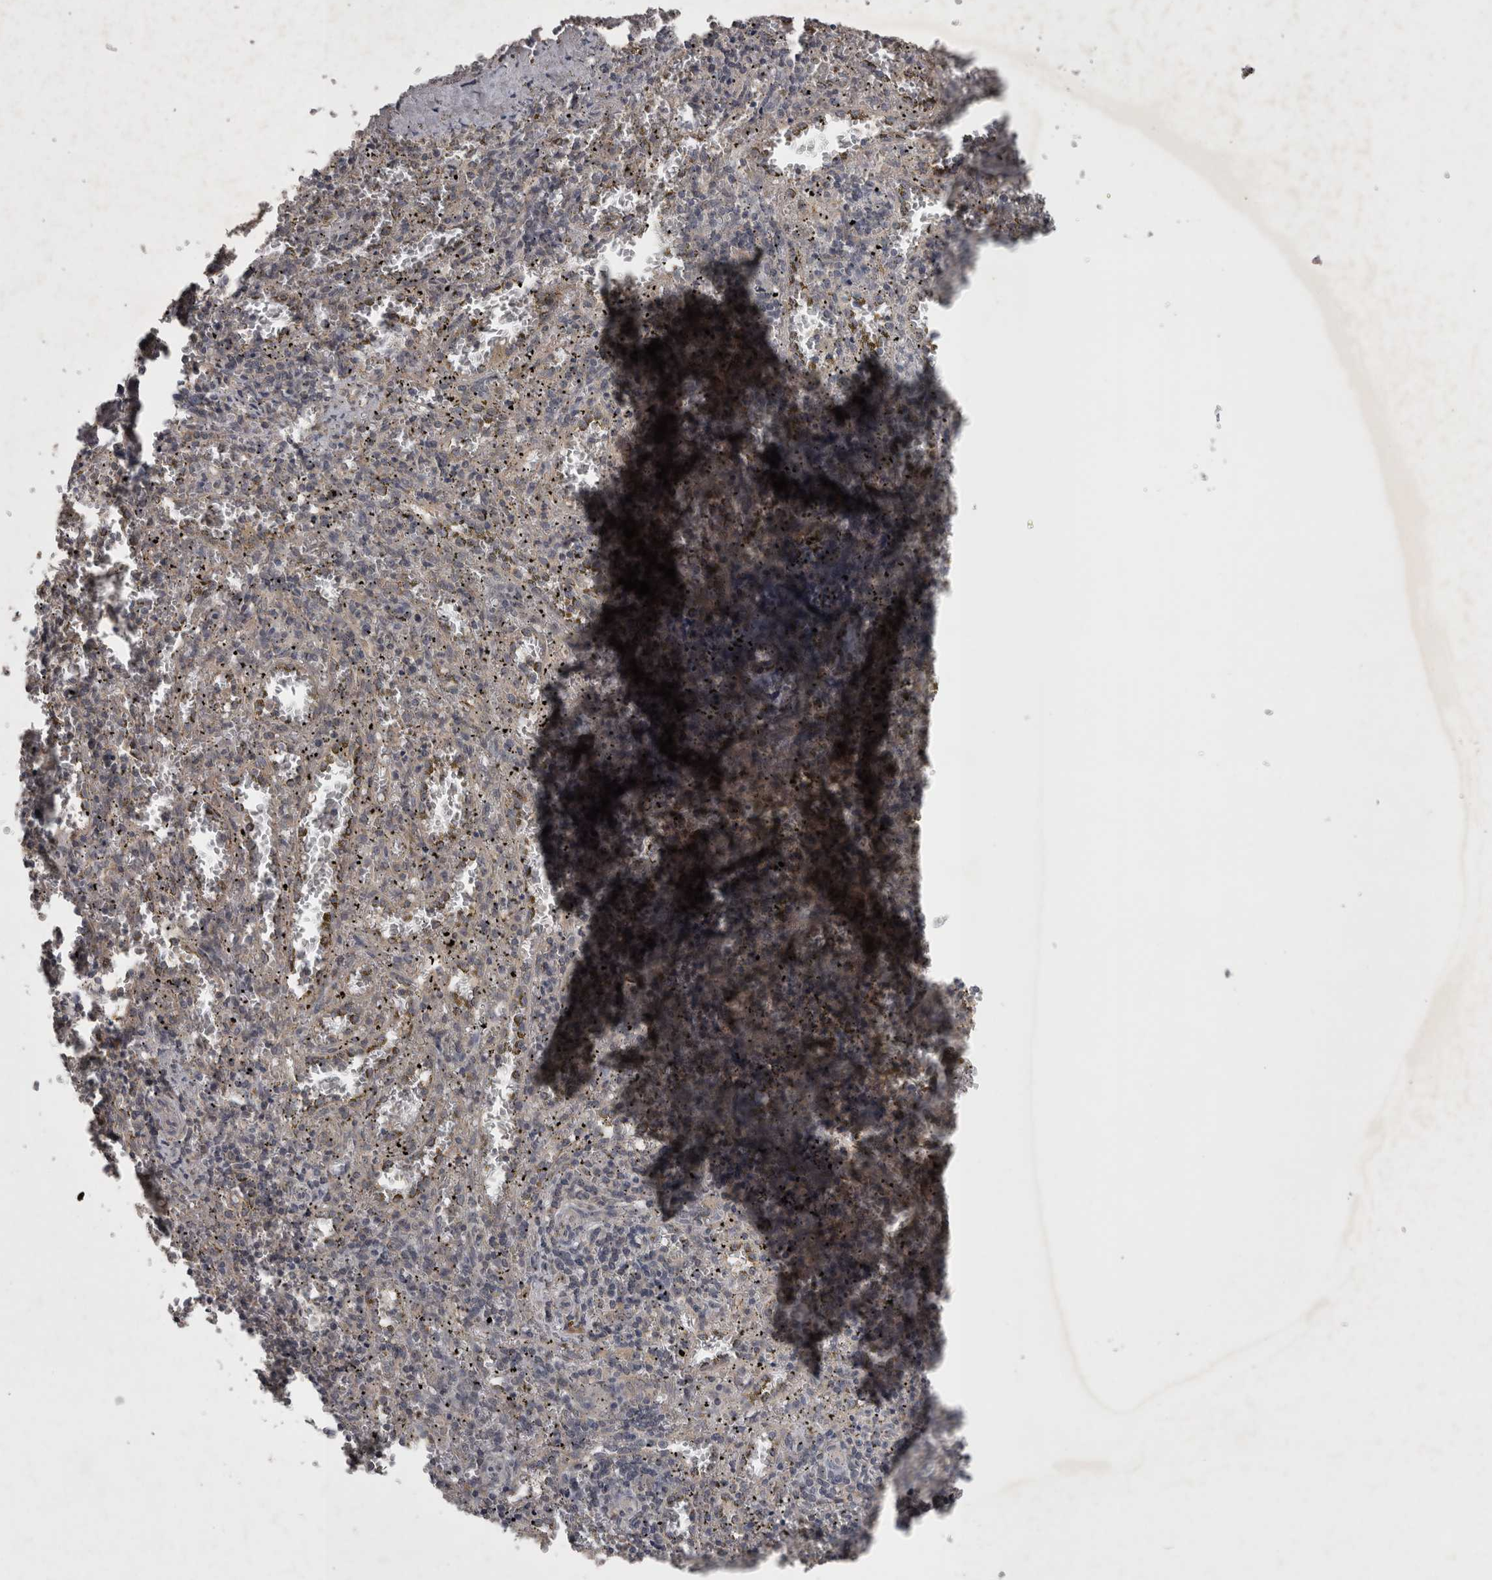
{"staining": {"intensity": "negative", "quantity": "none", "location": "none"}, "tissue": "spleen", "cell_type": "Cells in red pulp", "image_type": "normal", "snomed": [{"axis": "morphology", "description": "Normal tissue, NOS"}, {"axis": "topography", "description": "Spleen"}], "caption": "IHC image of benign spleen stained for a protein (brown), which demonstrates no expression in cells in red pulp.", "gene": "ZNF114", "patient": {"sex": "male", "age": 11}}